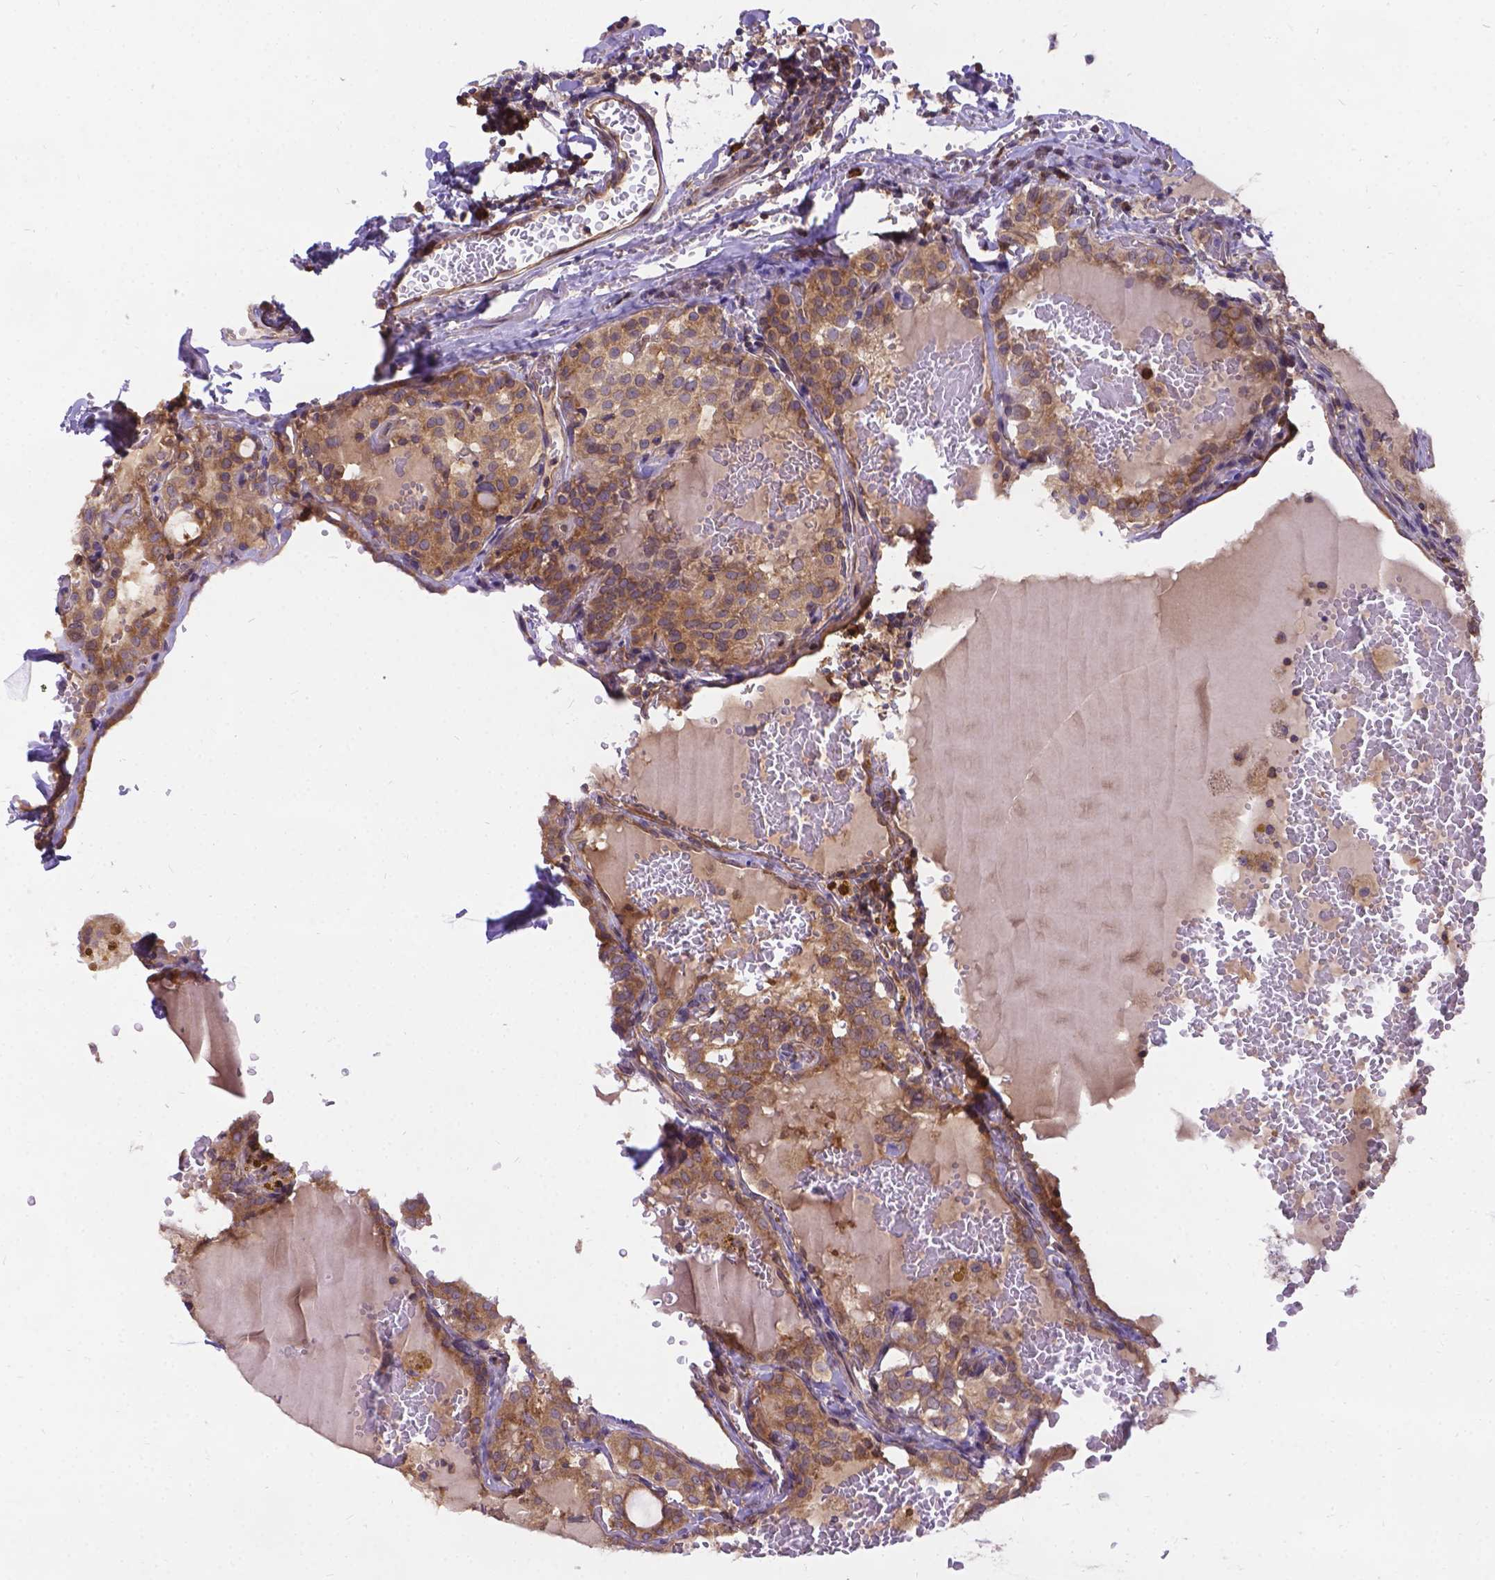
{"staining": {"intensity": "moderate", "quantity": ">75%", "location": "cytoplasmic/membranous"}, "tissue": "thyroid cancer", "cell_type": "Tumor cells", "image_type": "cancer", "snomed": [{"axis": "morphology", "description": "Papillary adenocarcinoma, NOS"}, {"axis": "topography", "description": "Thyroid gland"}], "caption": "Papillary adenocarcinoma (thyroid) was stained to show a protein in brown. There is medium levels of moderate cytoplasmic/membranous positivity in approximately >75% of tumor cells.", "gene": "DENND6A", "patient": {"sex": "male", "age": 20}}